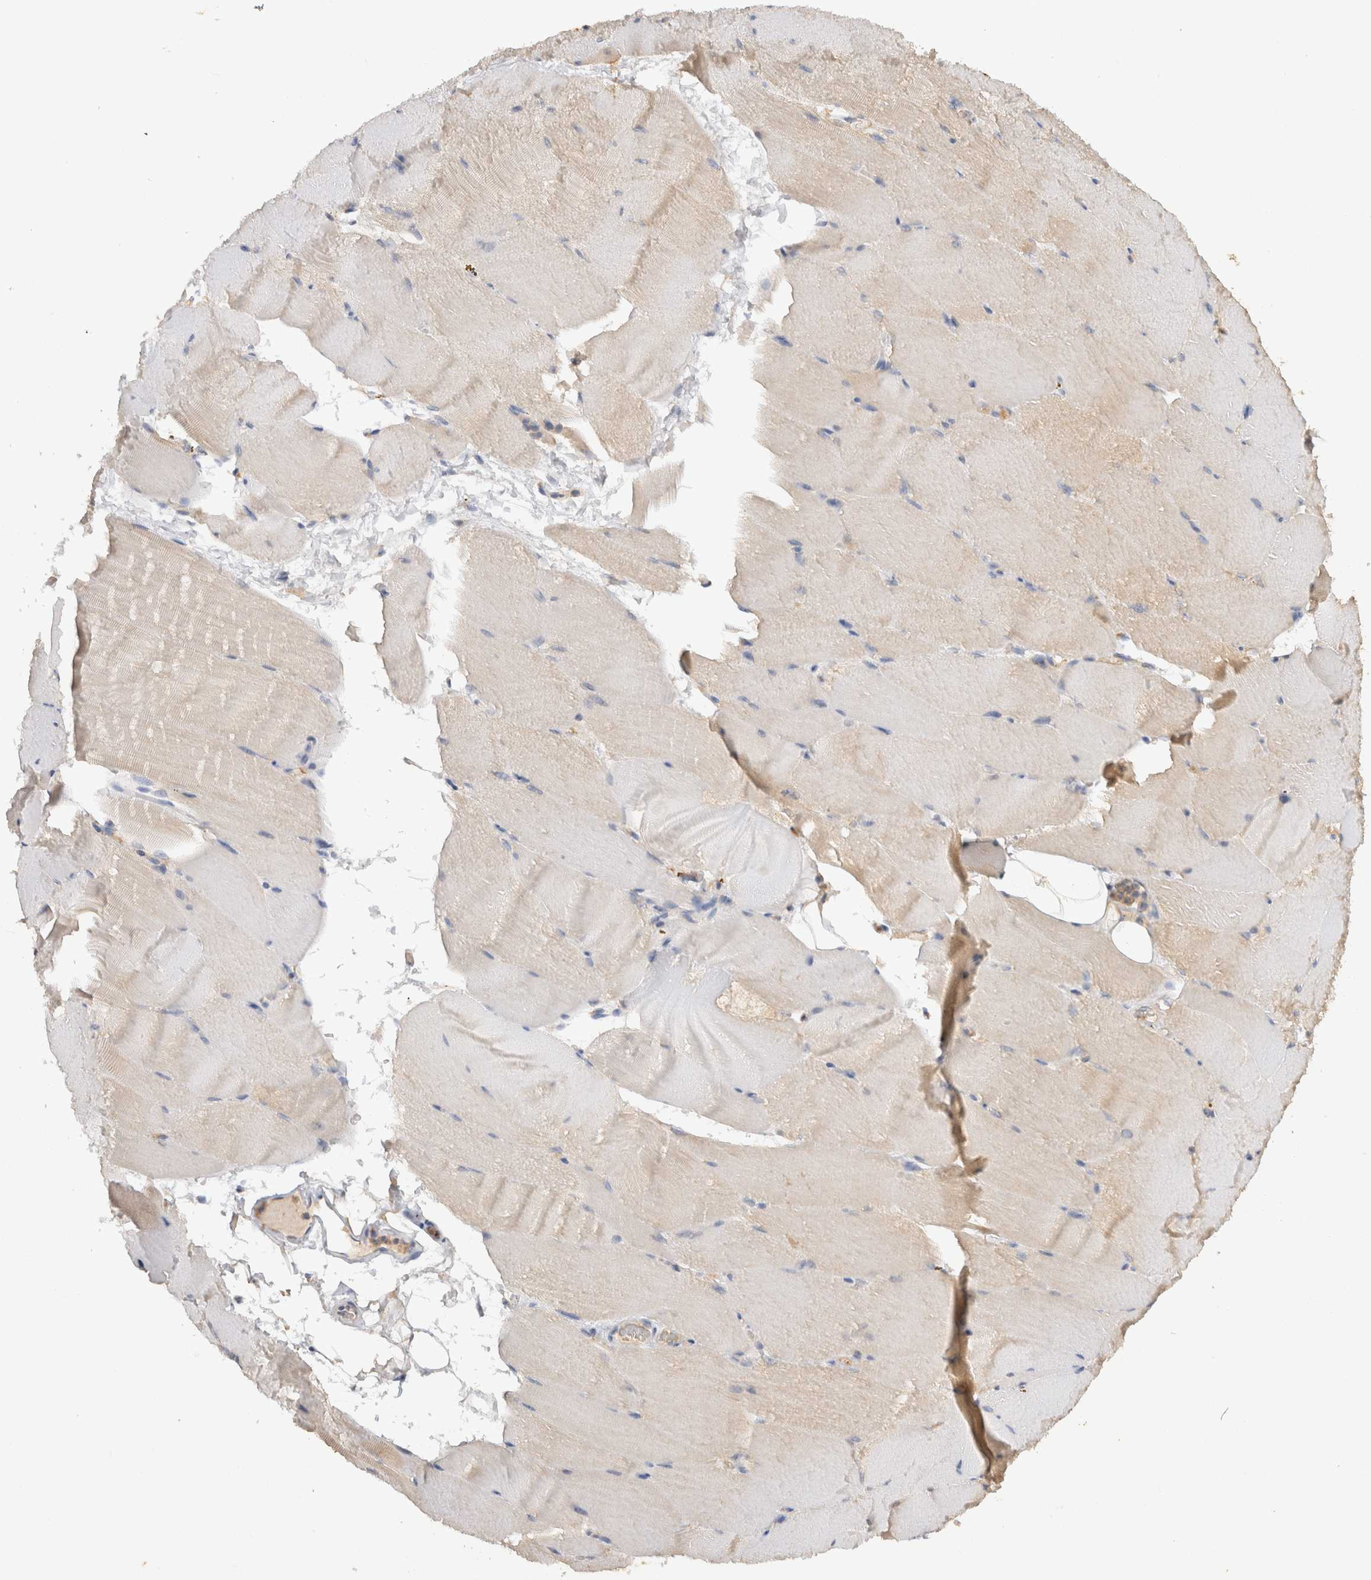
{"staining": {"intensity": "weak", "quantity": "25%-75%", "location": "cytoplasmic/membranous"}, "tissue": "skeletal muscle", "cell_type": "Myocytes", "image_type": "normal", "snomed": [{"axis": "morphology", "description": "Normal tissue, NOS"}, {"axis": "topography", "description": "Skeletal muscle"}, {"axis": "topography", "description": "Parathyroid gland"}], "caption": "The immunohistochemical stain labels weak cytoplasmic/membranous expression in myocytes of normal skeletal muscle. Immunohistochemistry stains the protein in brown and the nuclei are stained blue.", "gene": "GAS1", "patient": {"sex": "female", "age": 37}}